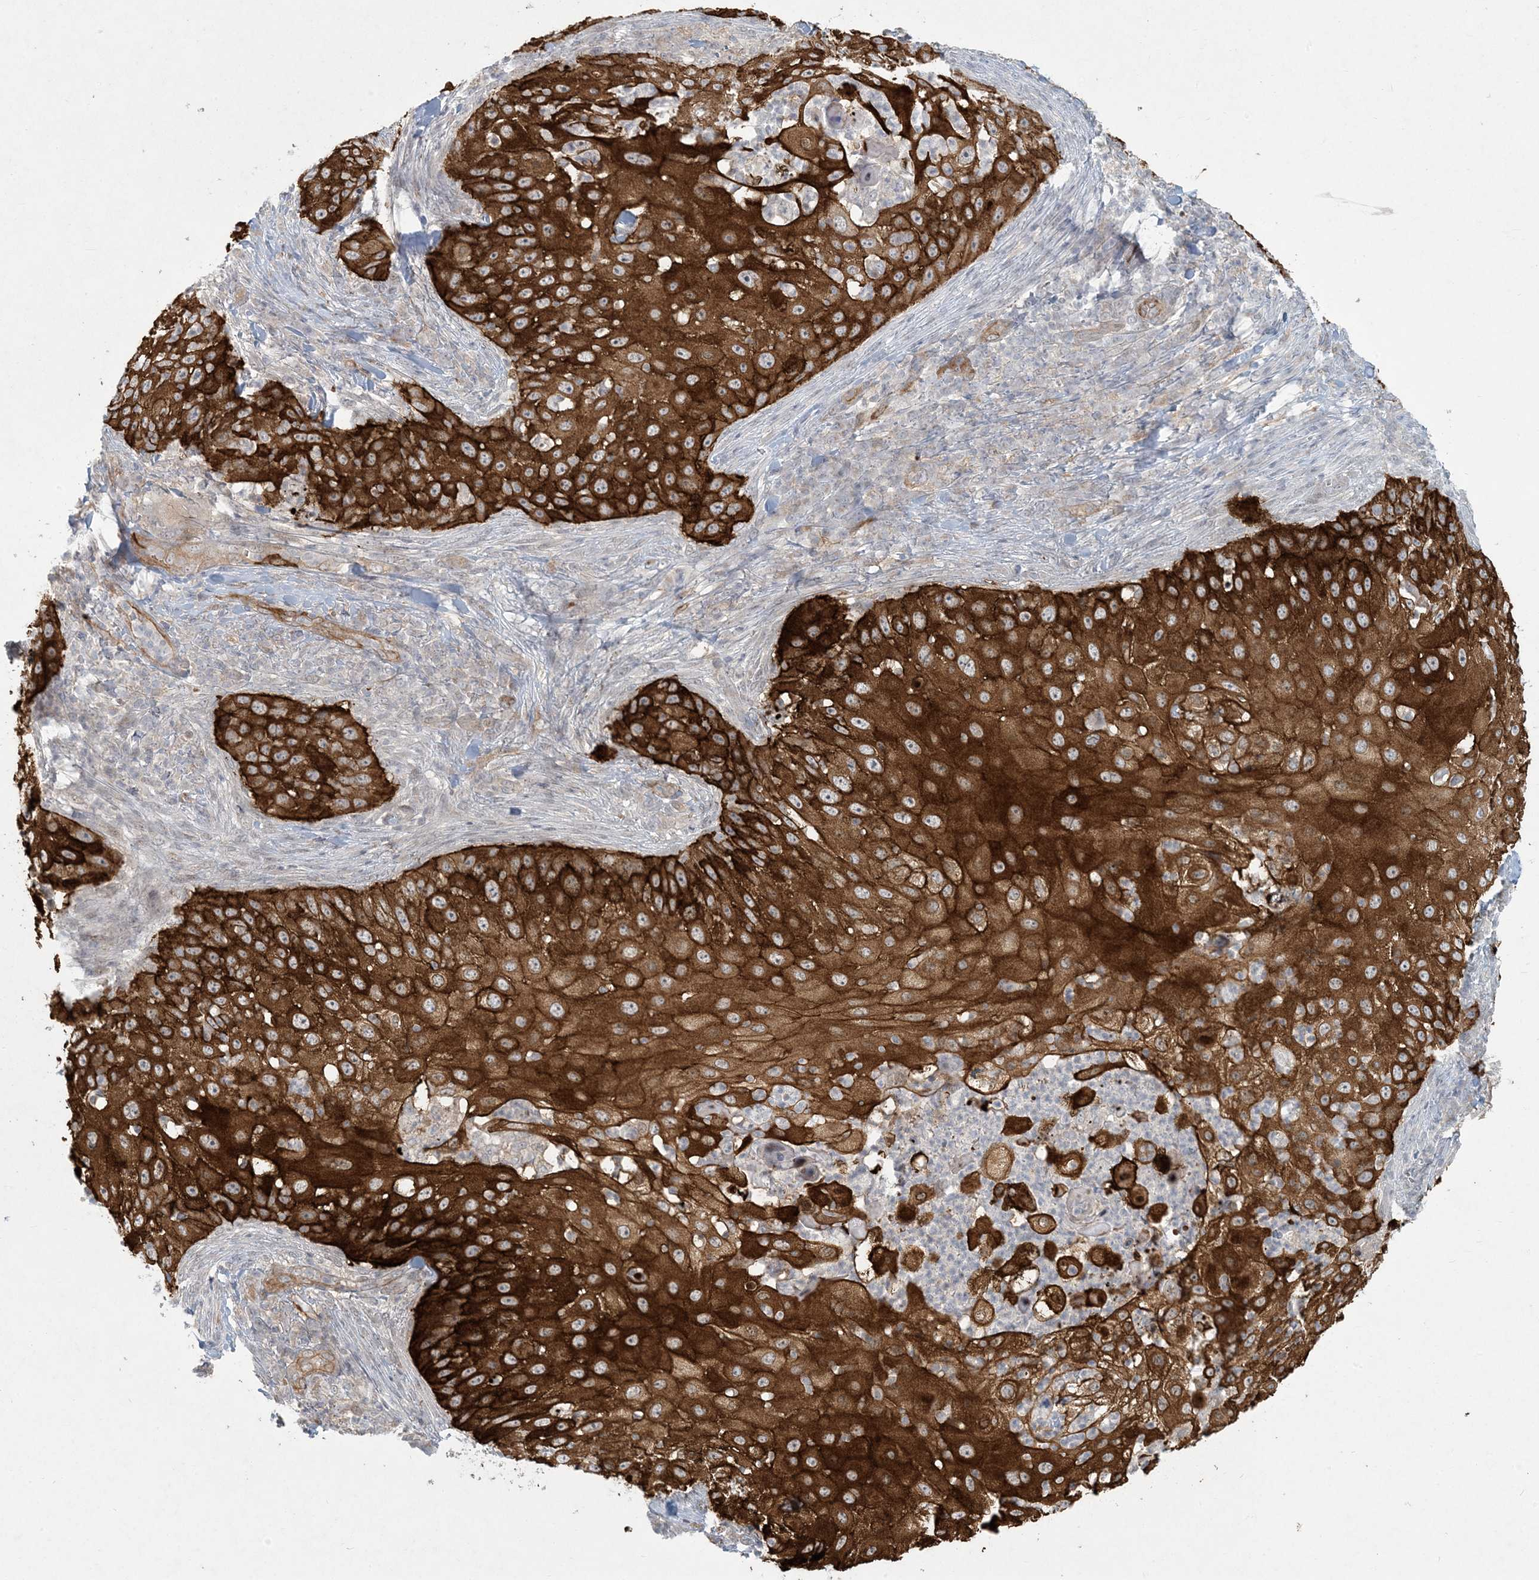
{"staining": {"intensity": "strong", "quantity": ">75%", "location": "cytoplasmic/membranous"}, "tissue": "skin cancer", "cell_type": "Tumor cells", "image_type": "cancer", "snomed": [{"axis": "morphology", "description": "Squamous cell carcinoma, NOS"}, {"axis": "topography", "description": "Skin"}], "caption": "Immunohistochemistry of human skin cancer displays high levels of strong cytoplasmic/membranous staining in approximately >75% of tumor cells. The staining is performed using DAB (3,3'-diaminobenzidine) brown chromogen to label protein expression. The nuclei are counter-stained blue using hematoxylin.", "gene": "BCORL1", "patient": {"sex": "female", "age": 44}}